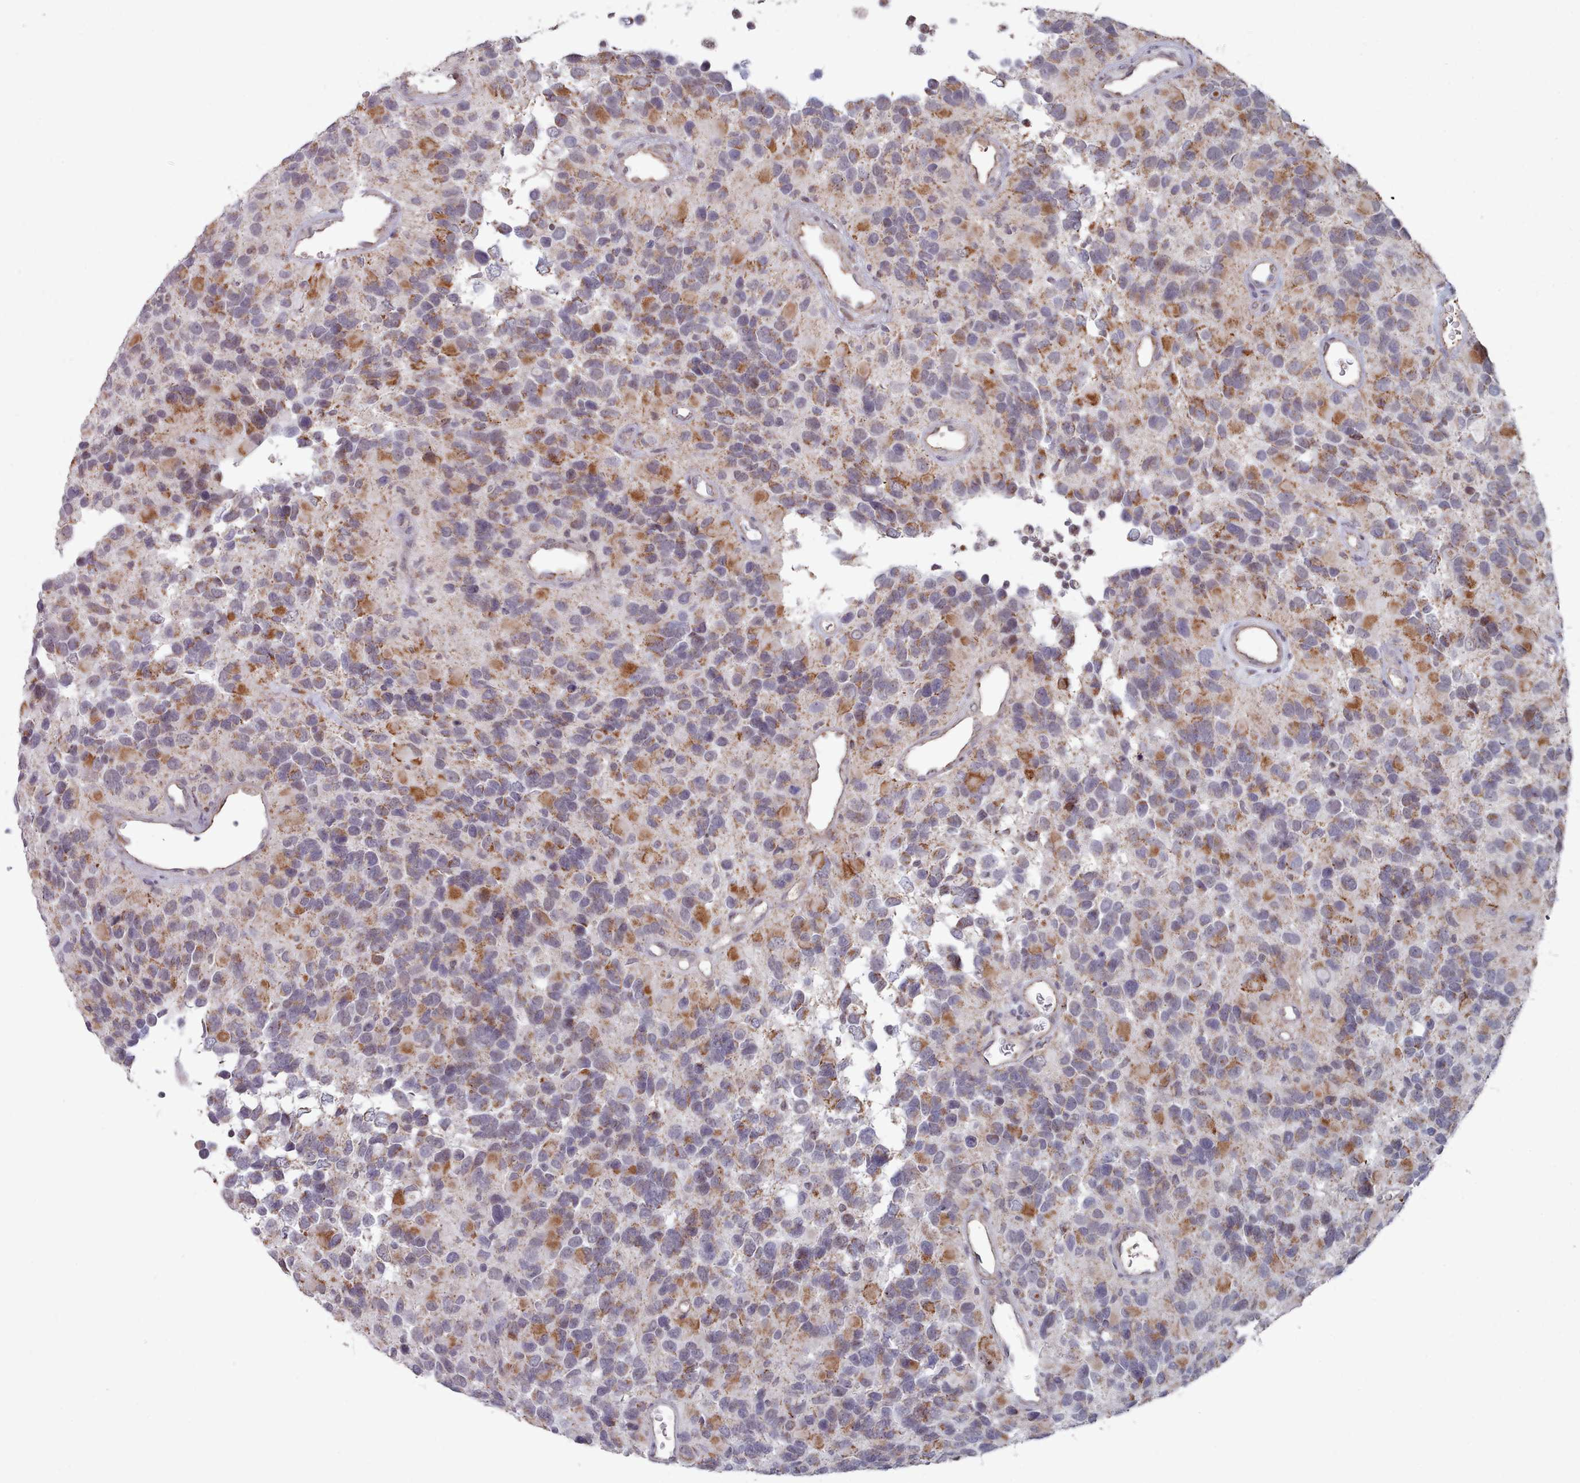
{"staining": {"intensity": "moderate", "quantity": "25%-75%", "location": "cytoplasmic/membranous"}, "tissue": "glioma", "cell_type": "Tumor cells", "image_type": "cancer", "snomed": [{"axis": "morphology", "description": "Glioma, malignant, High grade"}, {"axis": "topography", "description": "Brain"}], "caption": "A brown stain highlights moderate cytoplasmic/membranous staining of a protein in glioma tumor cells.", "gene": "TRARG1", "patient": {"sex": "male", "age": 77}}